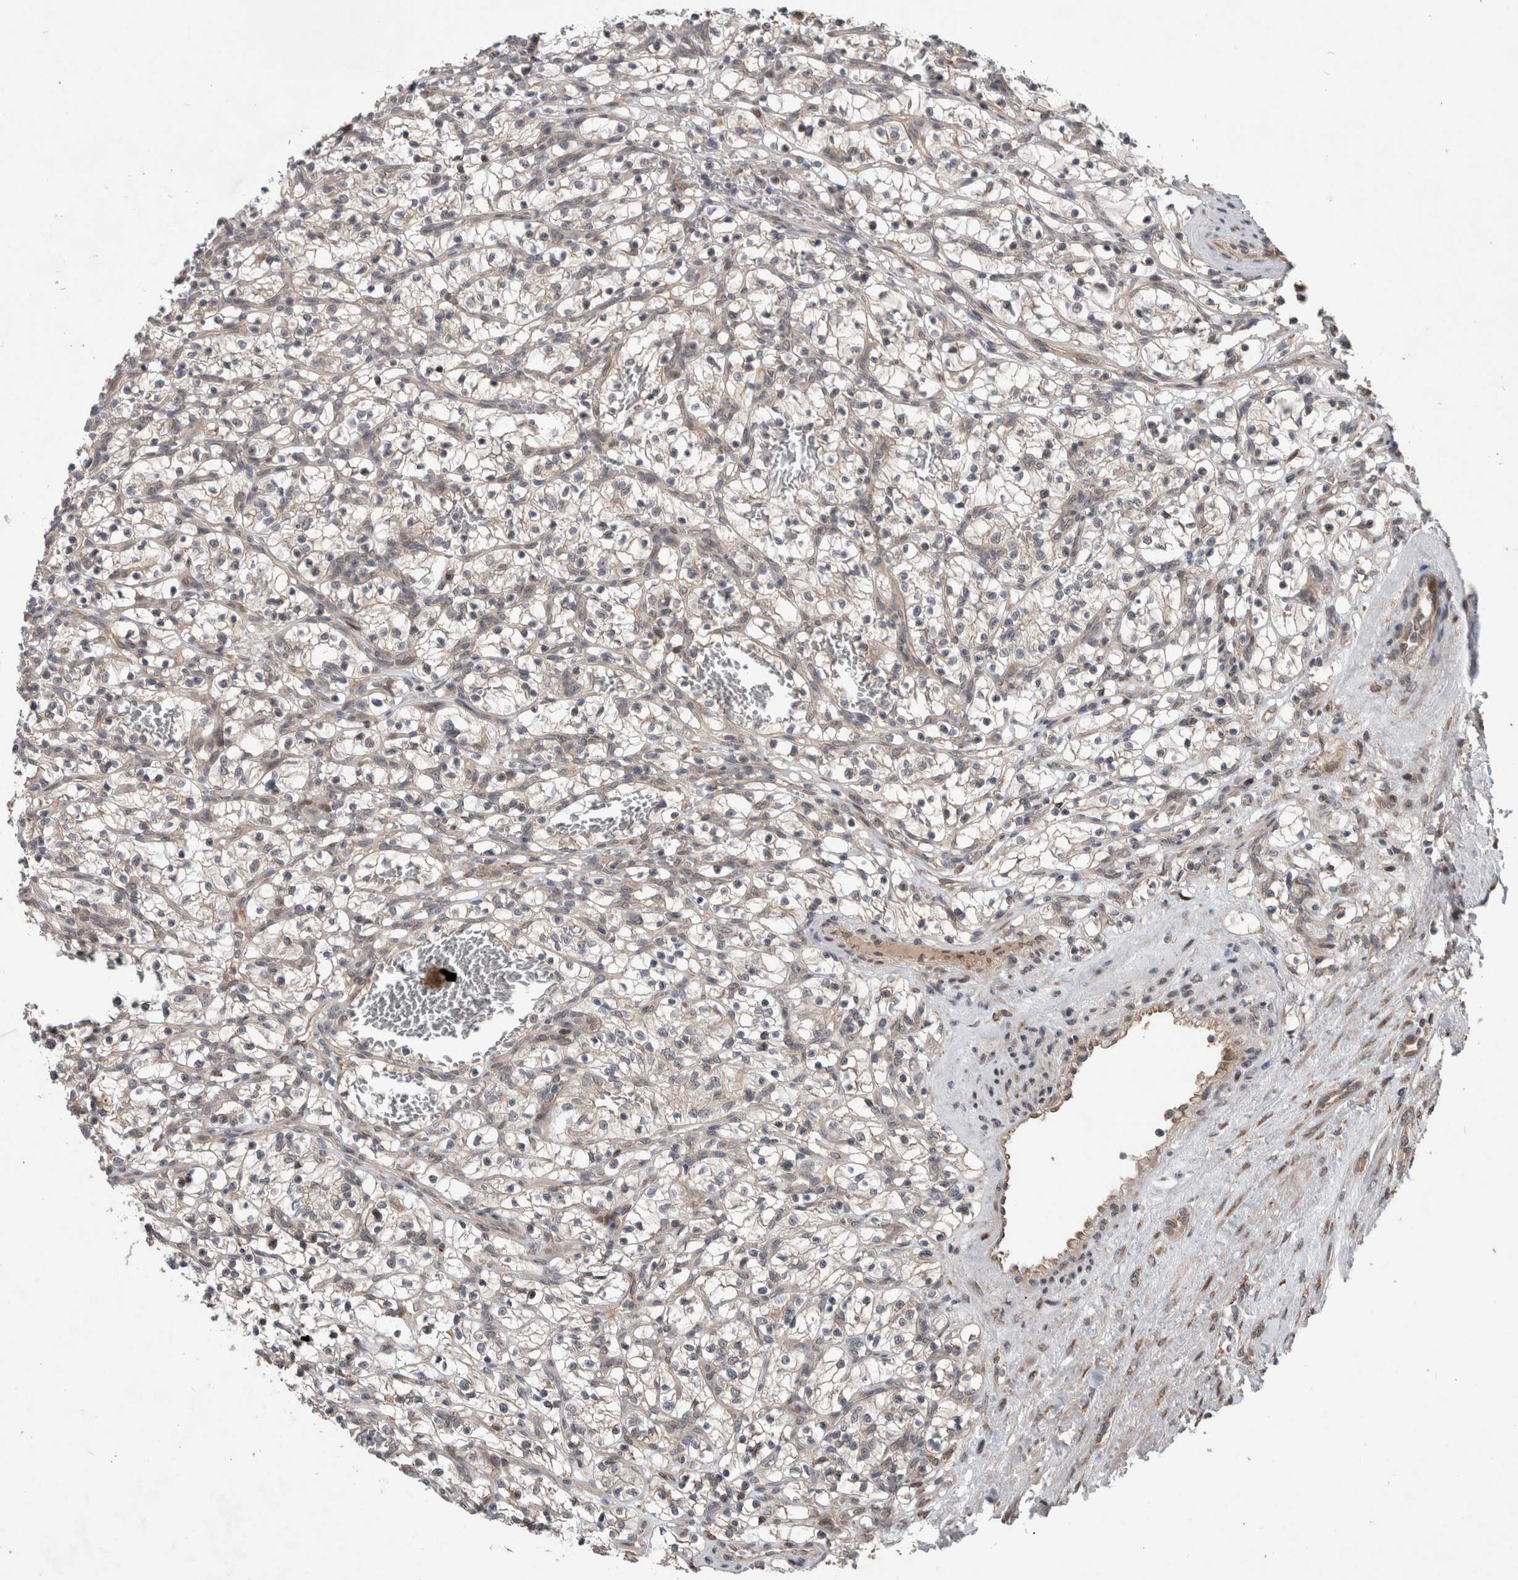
{"staining": {"intensity": "negative", "quantity": "none", "location": "none"}, "tissue": "renal cancer", "cell_type": "Tumor cells", "image_type": "cancer", "snomed": [{"axis": "morphology", "description": "Adenocarcinoma, NOS"}, {"axis": "topography", "description": "Kidney"}], "caption": "DAB (3,3'-diaminobenzidine) immunohistochemical staining of adenocarcinoma (renal) displays no significant staining in tumor cells.", "gene": "GIMAP6", "patient": {"sex": "female", "age": 57}}